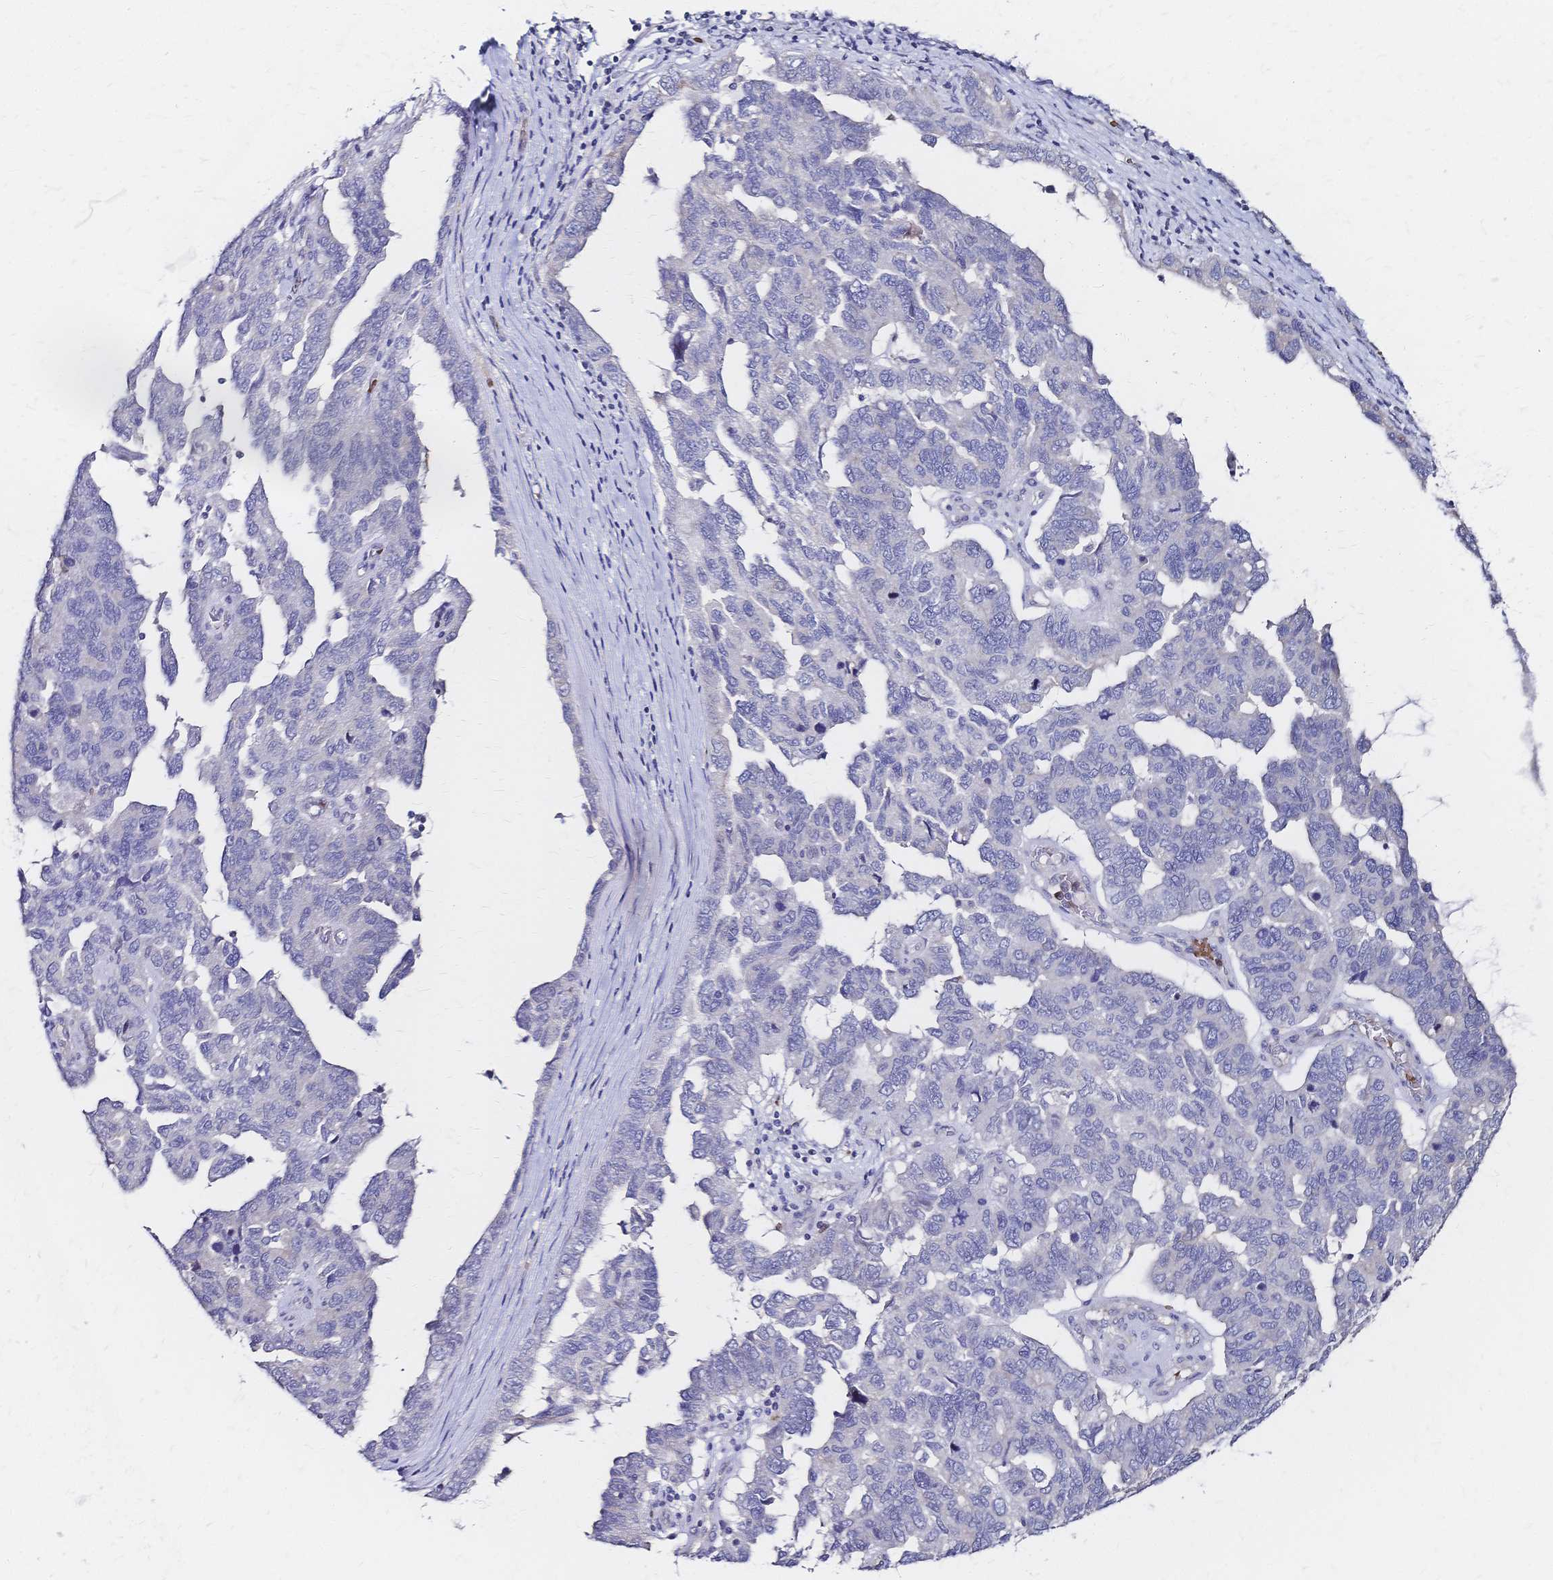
{"staining": {"intensity": "negative", "quantity": "none", "location": "none"}, "tissue": "ovarian cancer", "cell_type": "Tumor cells", "image_type": "cancer", "snomed": [{"axis": "morphology", "description": "Cystadenocarcinoma, serous, NOS"}, {"axis": "topography", "description": "Ovary"}], "caption": "Micrograph shows no protein staining in tumor cells of serous cystadenocarcinoma (ovarian) tissue. Nuclei are stained in blue.", "gene": "SLC5A1", "patient": {"sex": "female", "age": 64}}